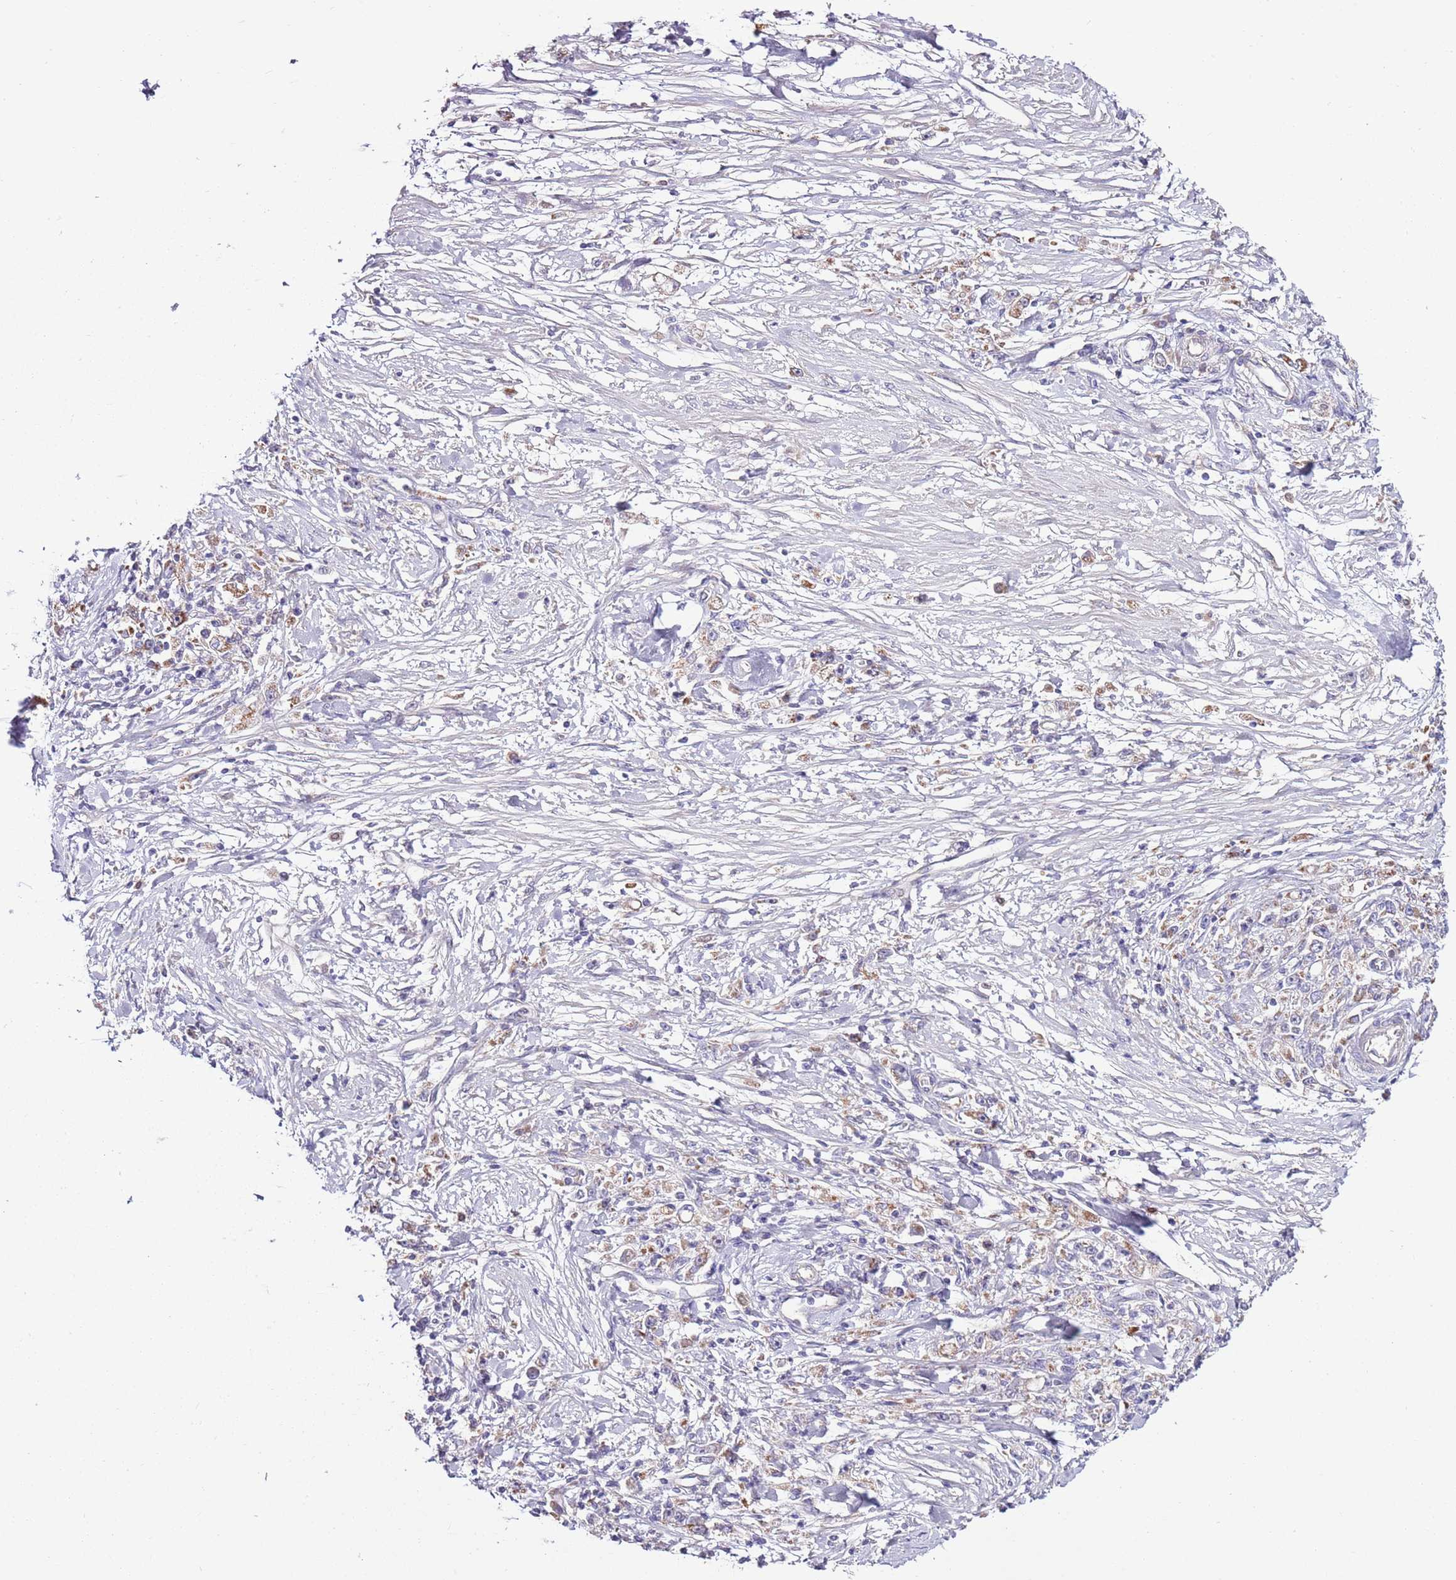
{"staining": {"intensity": "moderate", "quantity": "25%-75%", "location": "cytoplasmic/membranous"}, "tissue": "stomach cancer", "cell_type": "Tumor cells", "image_type": "cancer", "snomed": [{"axis": "morphology", "description": "Adenocarcinoma, NOS"}, {"axis": "topography", "description": "Stomach"}], "caption": "Brown immunohistochemical staining in human stomach adenocarcinoma reveals moderate cytoplasmic/membranous positivity in about 25%-75% of tumor cells.", "gene": "SMG1", "patient": {"sex": "female", "age": 59}}